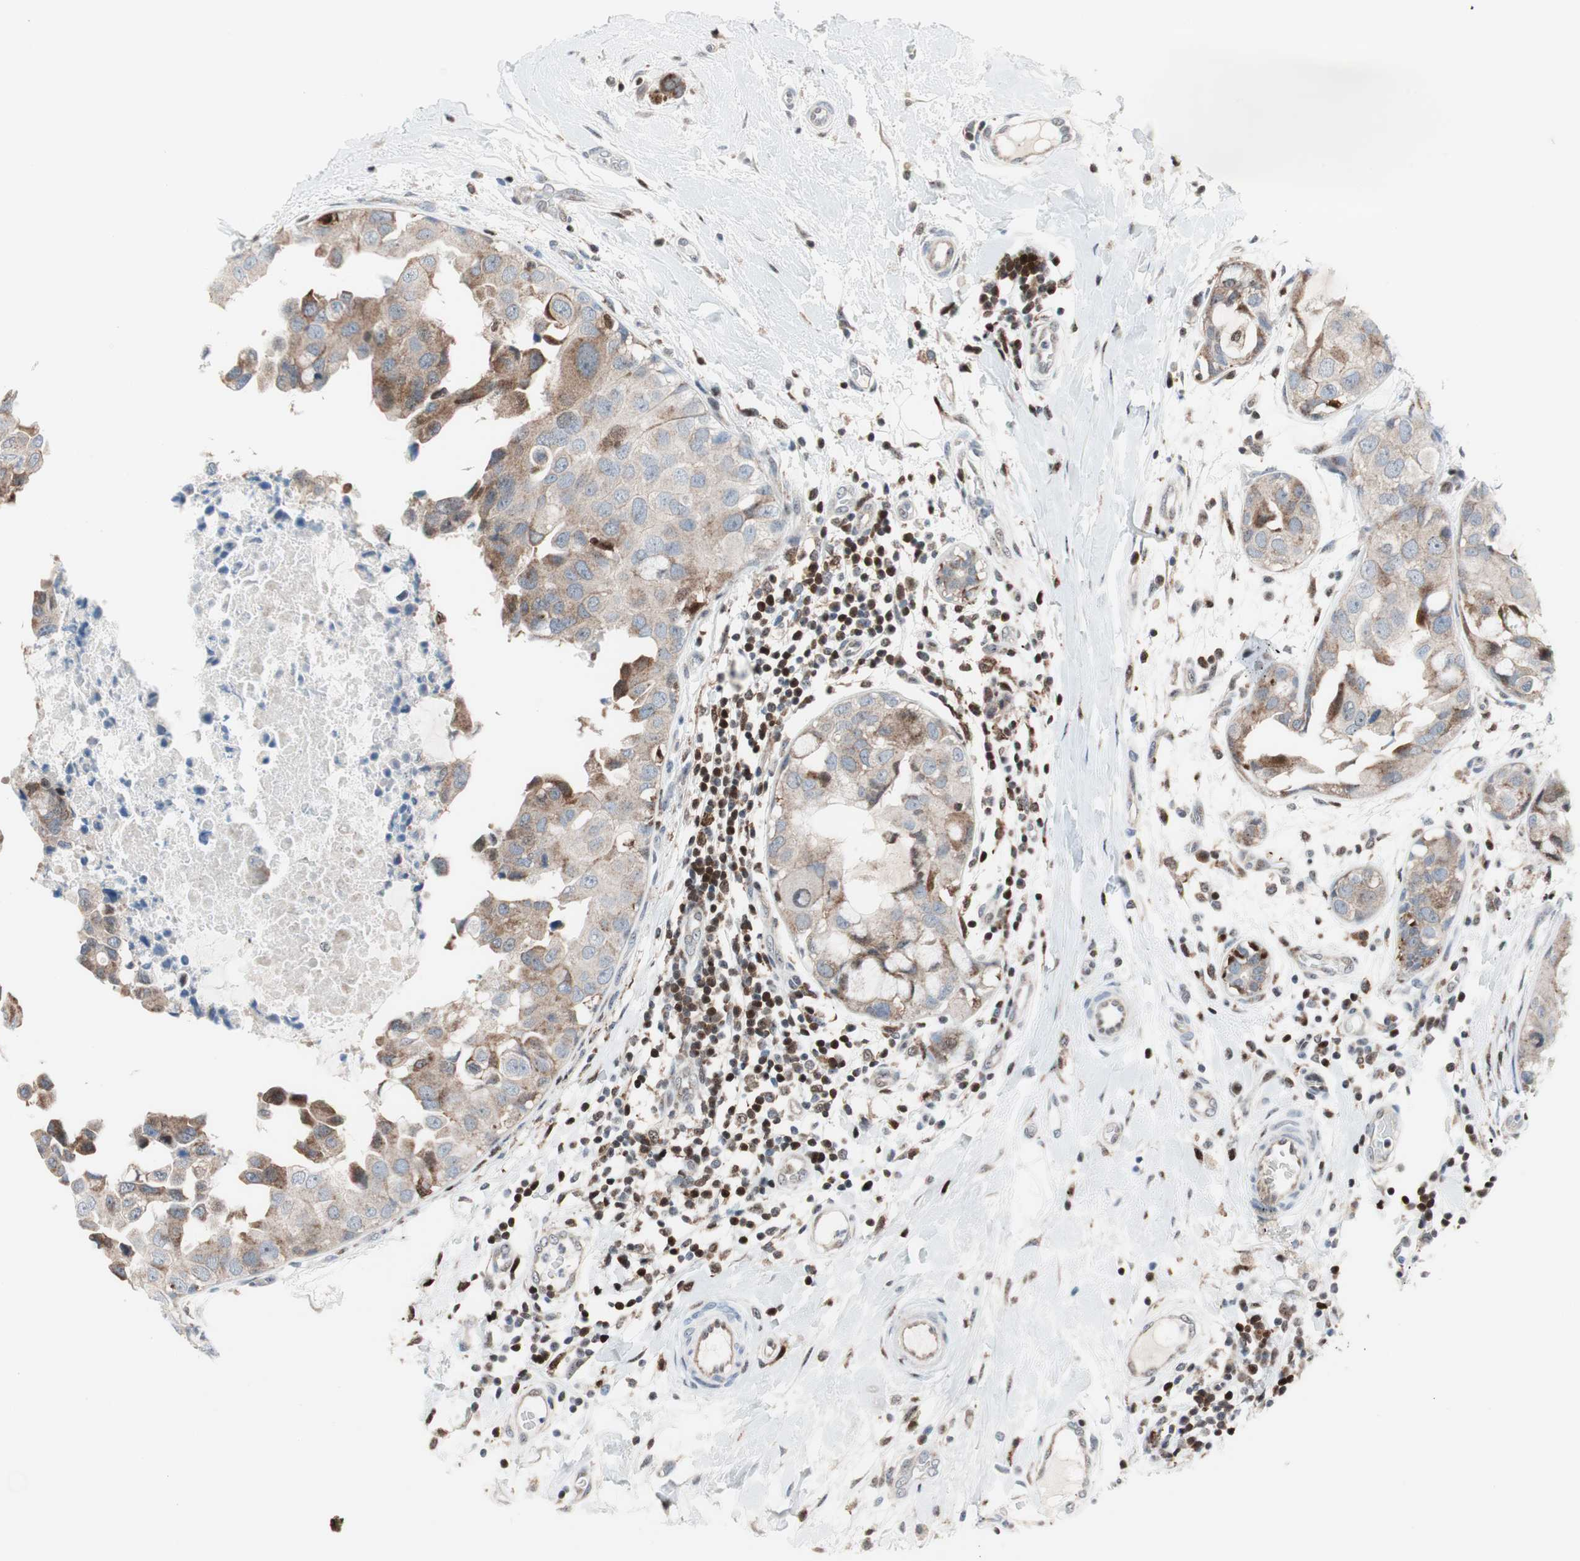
{"staining": {"intensity": "moderate", "quantity": ">75%", "location": "cytoplasmic/membranous"}, "tissue": "breast cancer", "cell_type": "Tumor cells", "image_type": "cancer", "snomed": [{"axis": "morphology", "description": "Duct carcinoma"}, {"axis": "topography", "description": "Breast"}], "caption": "This is an image of immunohistochemistry (IHC) staining of breast cancer (infiltrating ductal carcinoma), which shows moderate staining in the cytoplasmic/membranous of tumor cells.", "gene": "RGS10", "patient": {"sex": "female", "age": 40}}